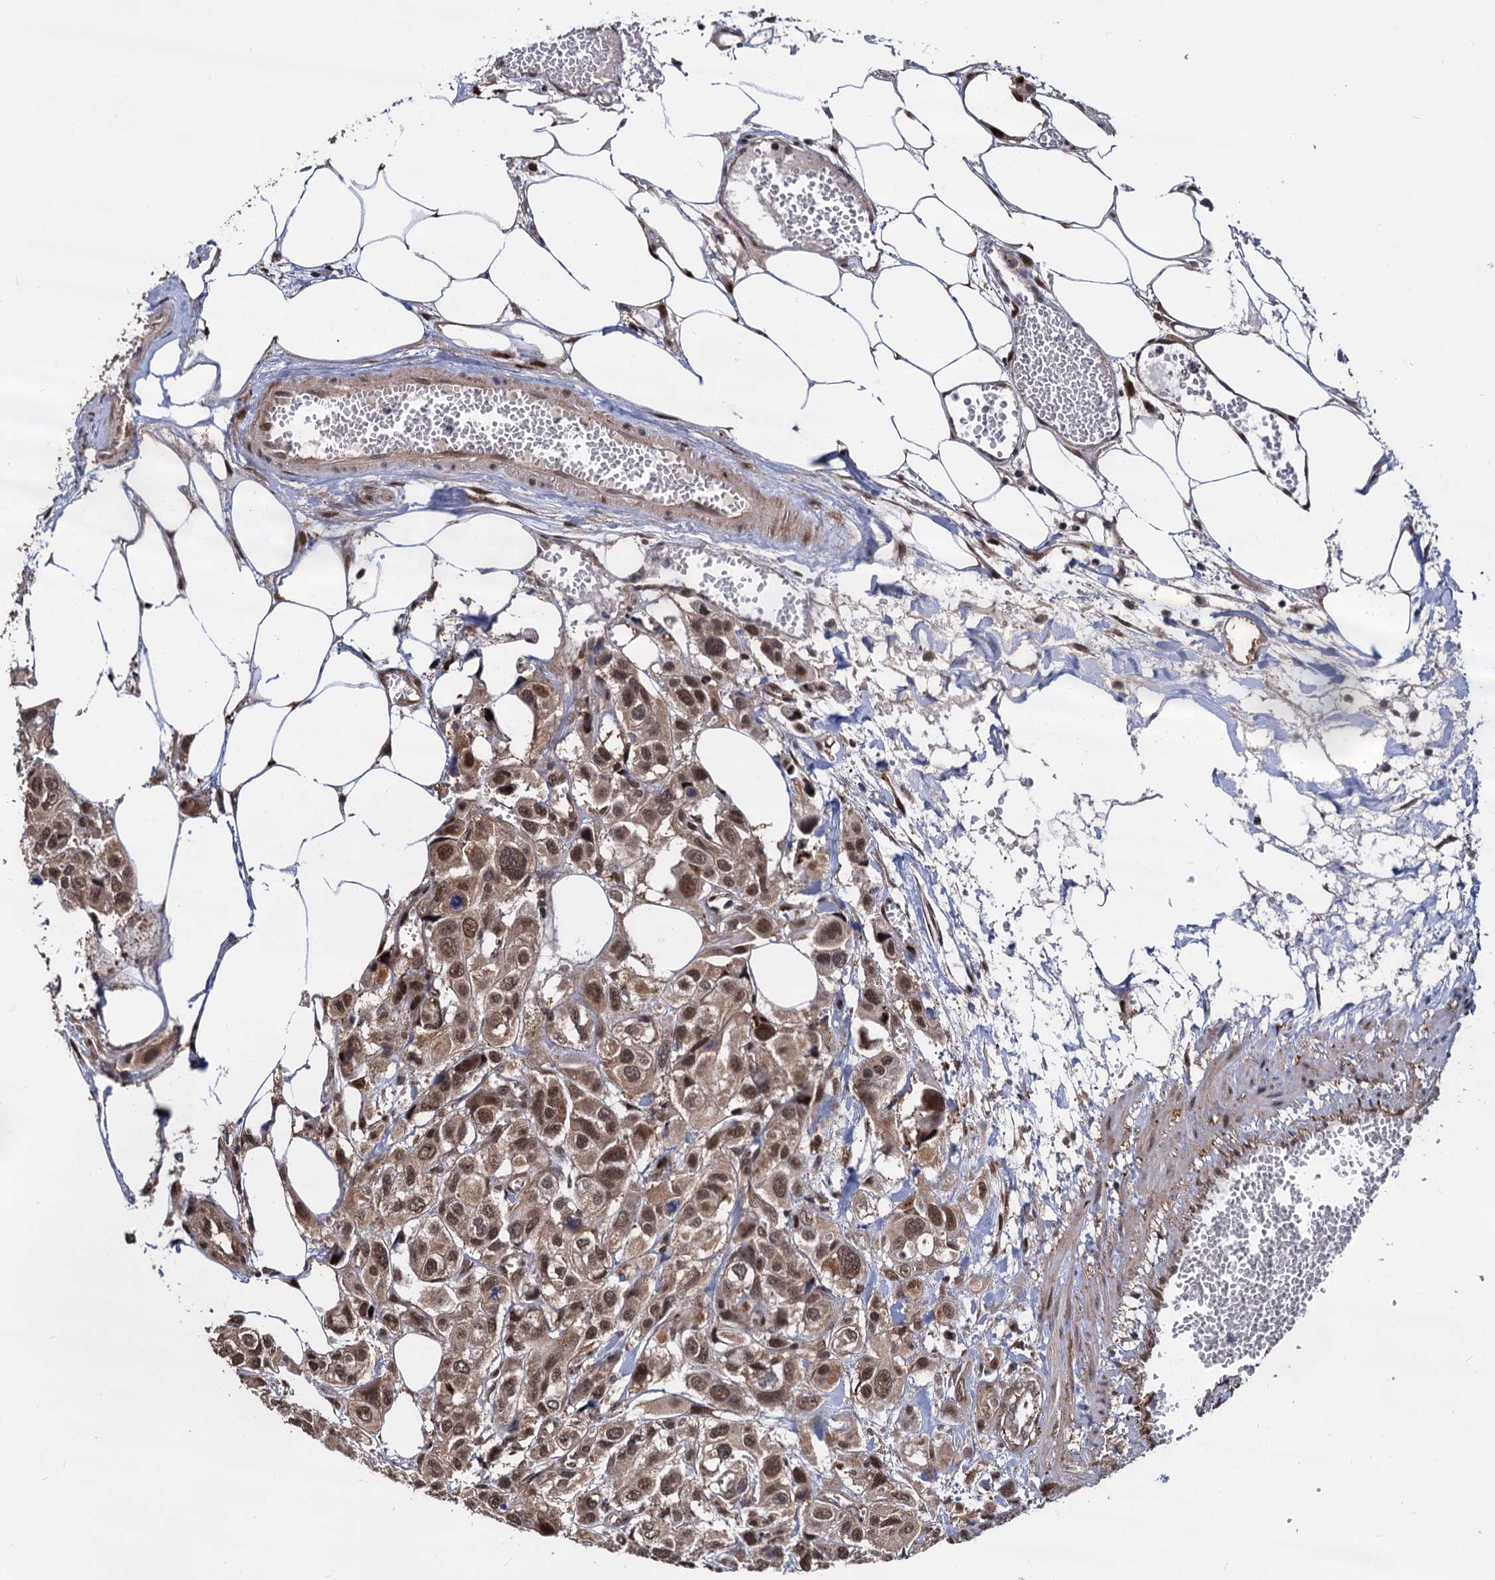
{"staining": {"intensity": "moderate", "quantity": ">75%", "location": "nuclear"}, "tissue": "urothelial cancer", "cell_type": "Tumor cells", "image_type": "cancer", "snomed": [{"axis": "morphology", "description": "Urothelial carcinoma, High grade"}, {"axis": "topography", "description": "Urinary bladder"}], "caption": "The histopathology image shows a brown stain indicating the presence of a protein in the nuclear of tumor cells in urothelial cancer.", "gene": "PSMD4", "patient": {"sex": "male", "age": 67}}